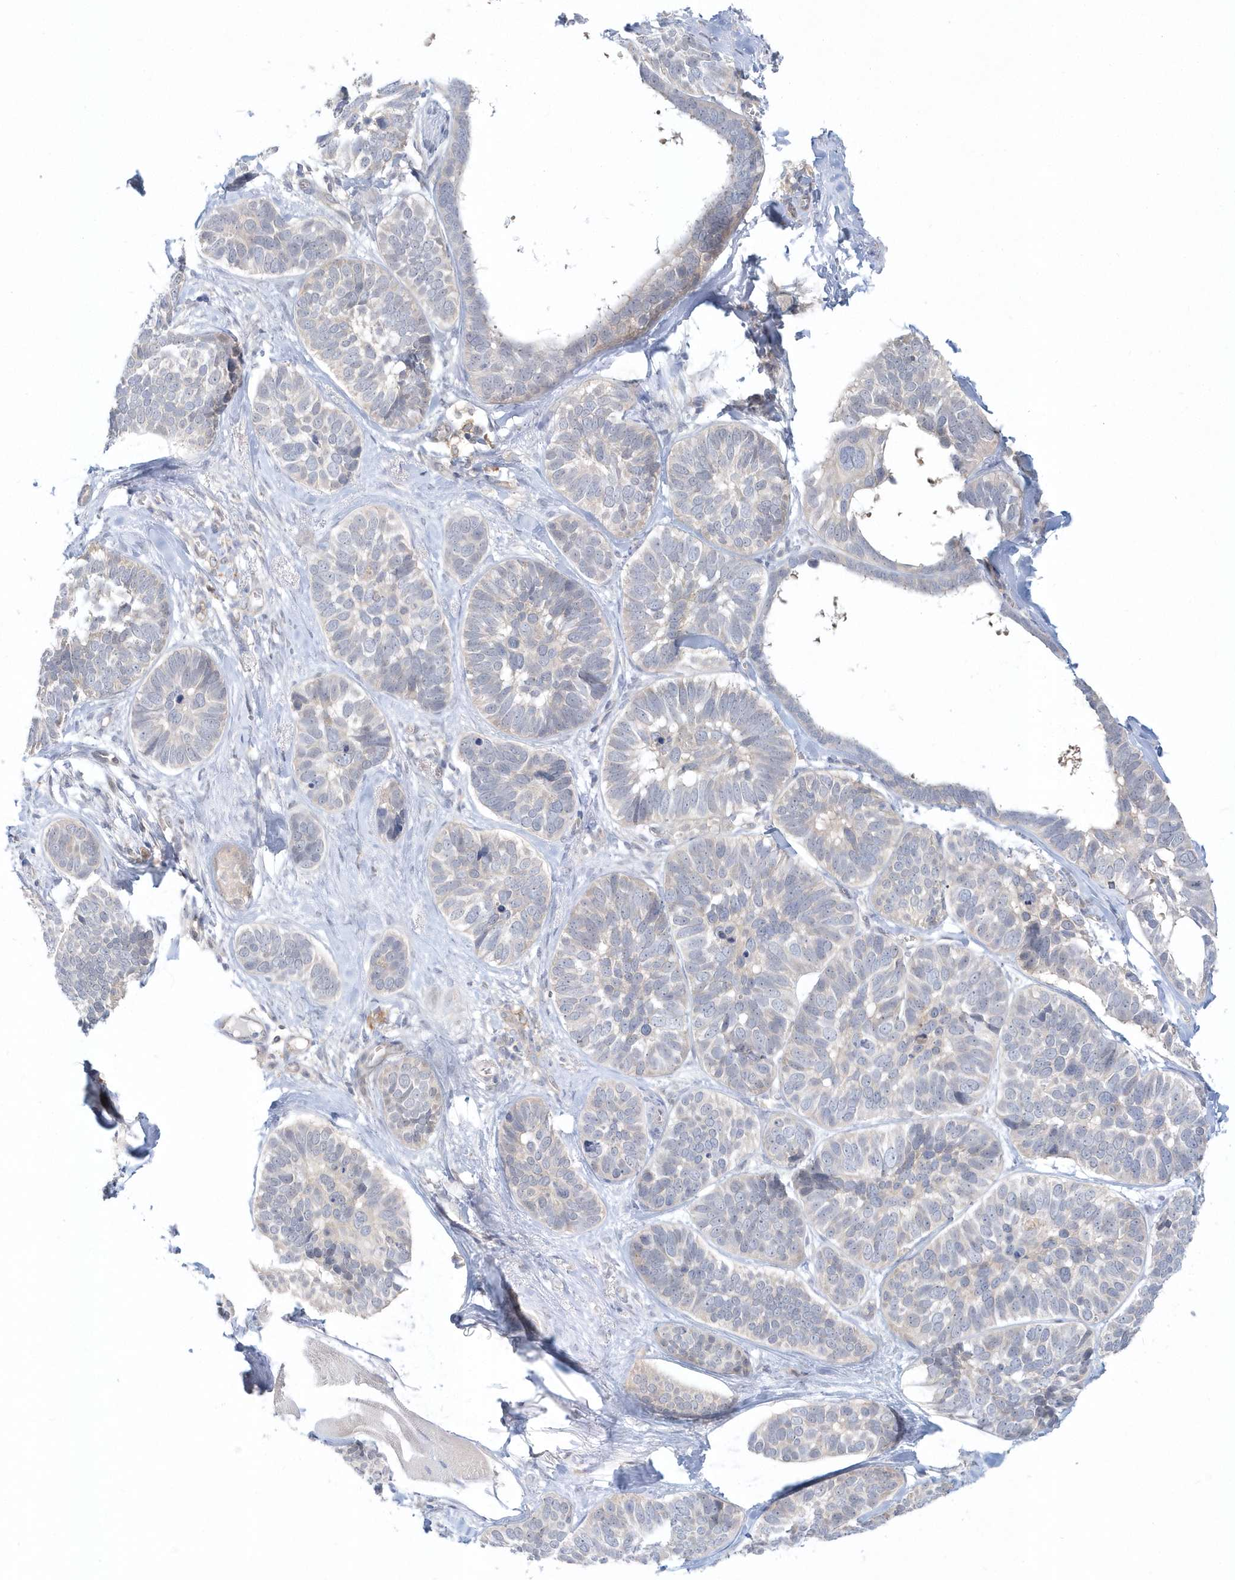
{"staining": {"intensity": "negative", "quantity": "none", "location": "none"}, "tissue": "skin cancer", "cell_type": "Tumor cells", "image_type": "cancer", "snomed": [{"axis": "morphology", "description": "Basal cell carcinoma"}, {"axis": "topography", "description": "Skin"}], "caption": "IHC histopathology image of basal cell carcinoma (skin) stained for a protein (brown), which shows no positivity in tumor cells.", "gene": "RNF7", "patient": {"sex": "male", "age": 62}}